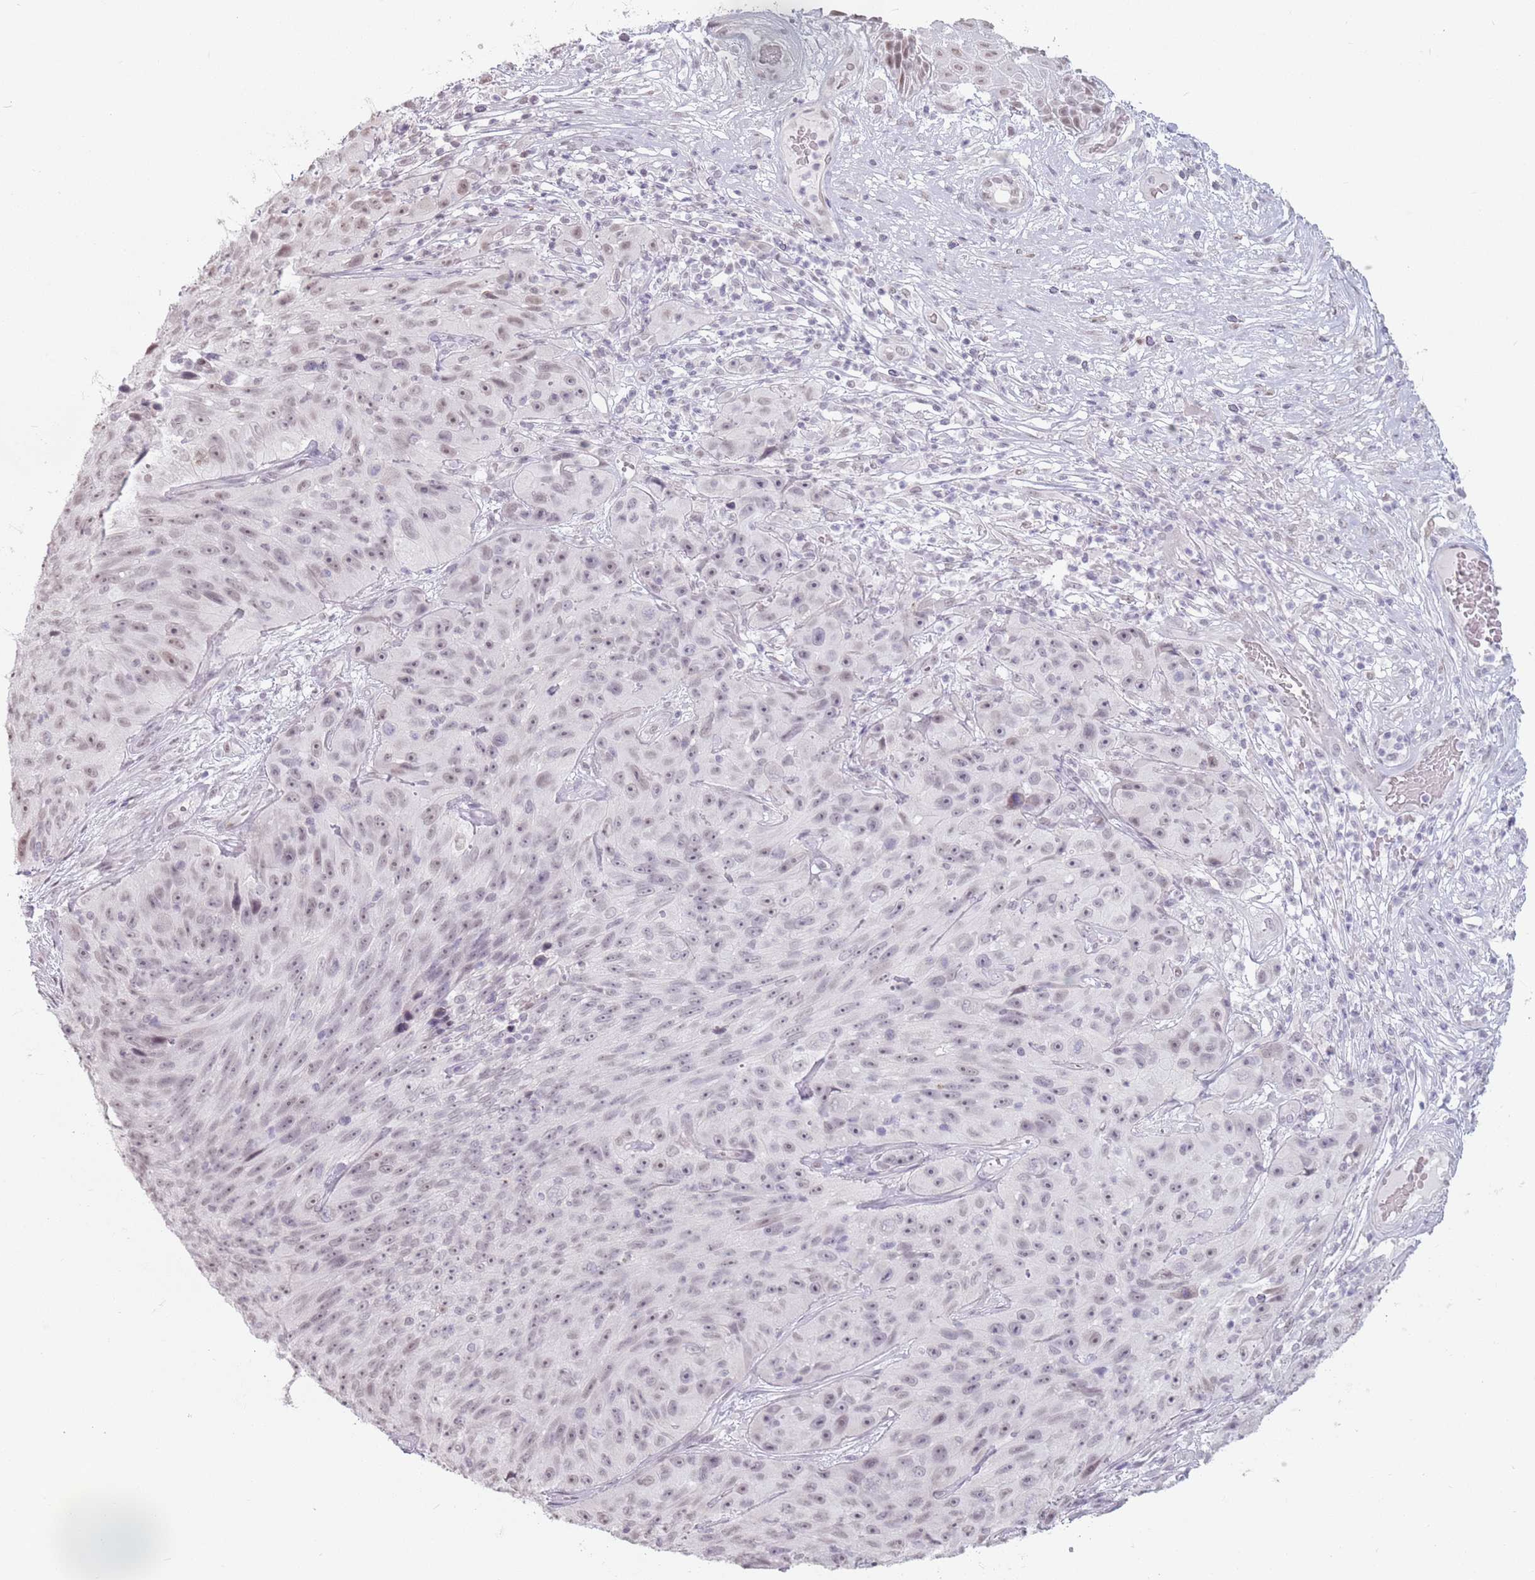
{"staining": {"intensity": "weak", "quantity": "25%-75%", "location": "nuclear"}, "tissue": "skin cancer", "cell_type": "Tumor cells", "image_type": "cancer", "snomed": [{"axis": "morphology", "description": "Squamous cell carcinoma, NOS"}, {"axis": "topography", "description": "Skin"}], "caption": "Immunohistochemistry (IHC) micrograph of human skin cancer (squamous cell carcinoma) stained for a protein (brown), which reveals low levels of weak nuclear staining in about 25%-75% of tumor cells.", "gene": "PTCHD1", "patient": {"sex": "female", "age": 87}}